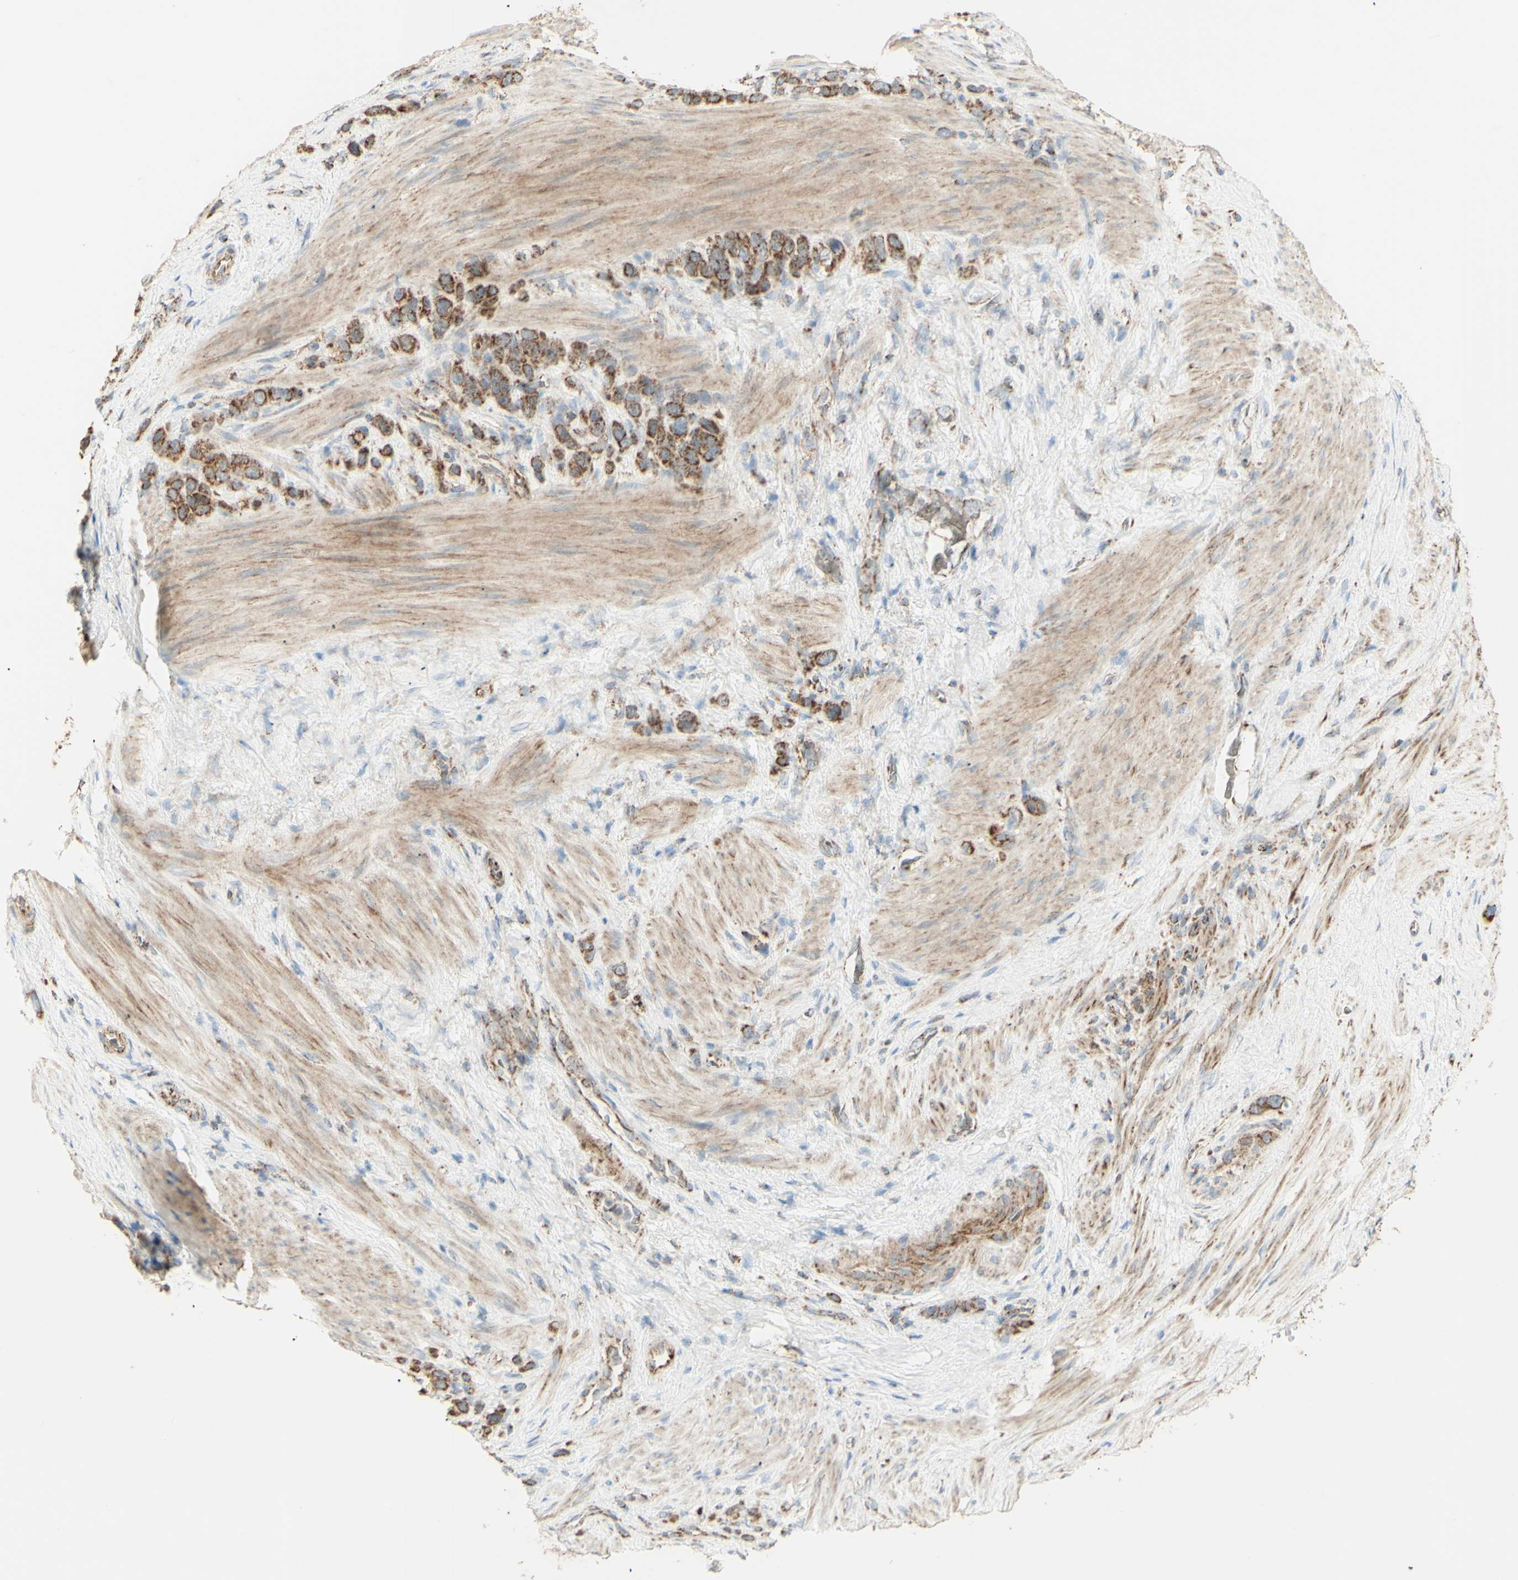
{"staining": {"intensity": "moderate", "quantity": ">75%", "location": "cytoplasmic/membranous"}, "tissue": "stomach cancer", "cell_type": "Tumor cells", "image_type": "cancer", "snomed": [{"axis": "morphology", "description": "Adenocarcinoma, NOS"}, {"axis": "morphology", "description": "Adenocarcinoma, High grade"}, {"axis": "topography", "description": "Stomach, upper"}, {"axis": "topography", "description": "Stomach, lower"}], "caption": "This image demonstrates high-grade adenocarcinoma (stomach) stained with IHC to label a protein in brown. The cytoplasmic/membranous of tumor cells show moderate positivity for the protein. Nuclei are counter-stained blue.", "gene": "LETM1", "patient": {"sex": "female", "age": 65}}